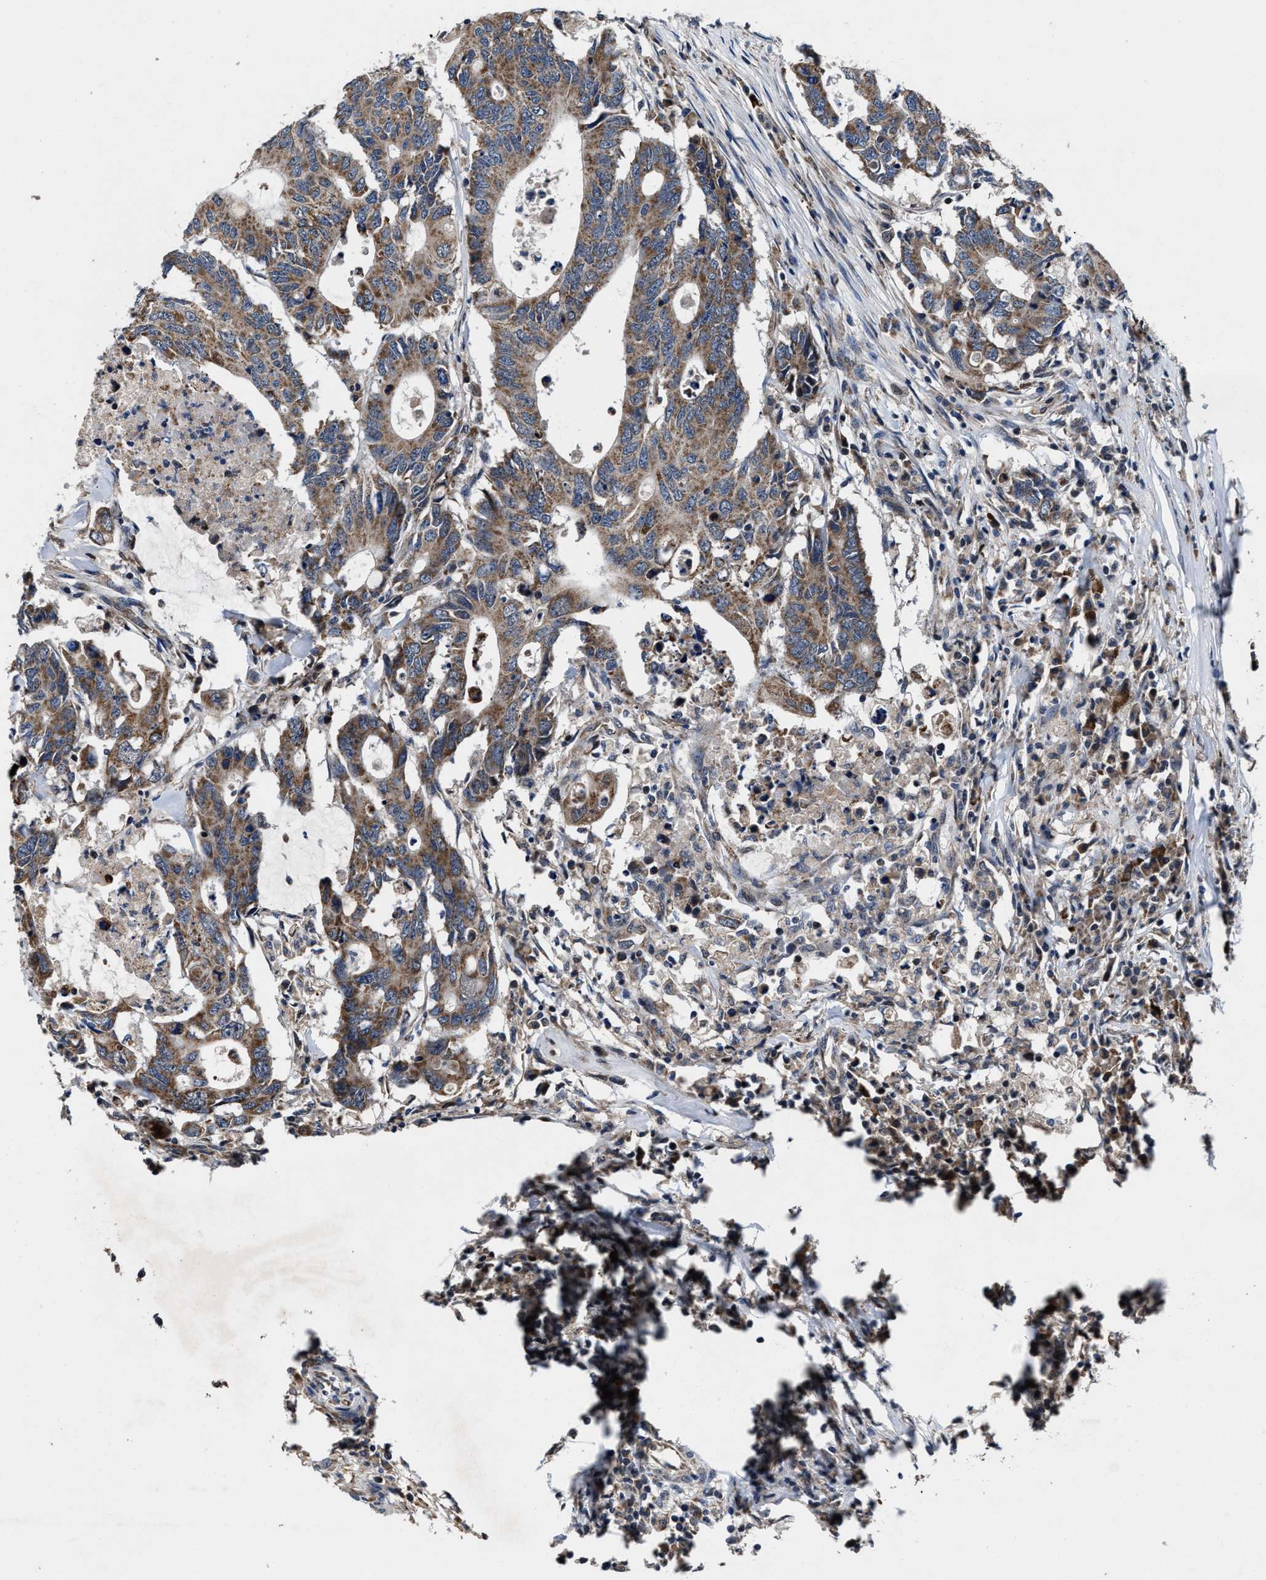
{"staining": {"intensity": "moderate", "quantity": ">75%", "location": "cytoplasmic/membranous"}, "tissue": "colorectal cancer", "cell_type": "Tumor cells", "image_type": "cancer", "snomed": [{"axis": "morphology", "description": "Adenocarcinoma, NOS"}, {"axis": "topography", "description": "Colon"}], "caption": "Tumor cells exhibit medium levels of moderate cytoplasmic/membranous staining in about >75% of cells in human colorectal adenocarcinoma.", "gene": "TMEM53", "patient": {"sex": "male", "age": 71}}